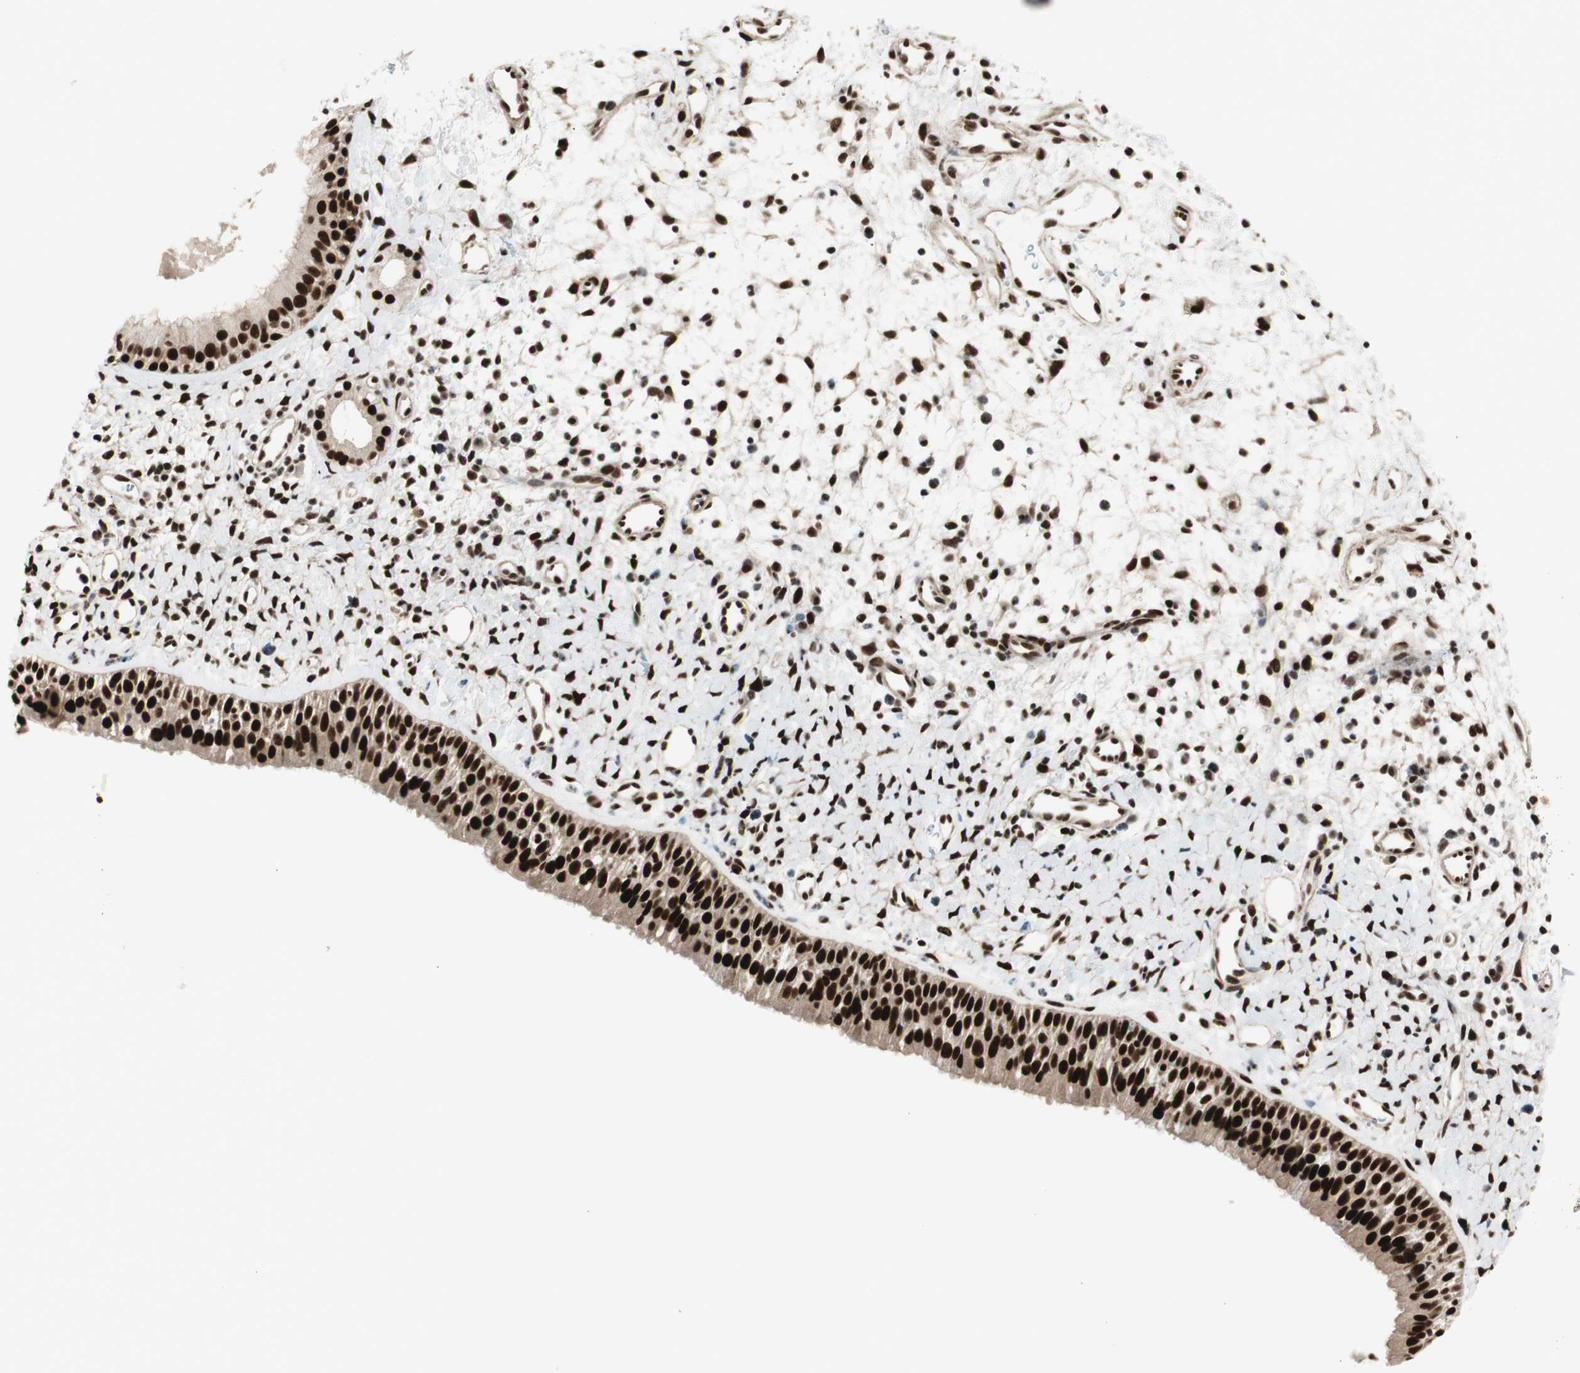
{"staining": {"intensity": "strong", "quantity": ">75%", "location": "nuclear"}, "tissue": "nasopharynx", "cell_type": "Respiratory epithelial cells", "image_type": "normal", "snomed": [{"axis": "morphology", "description": "Normal tissue, NOS"}, {"axis": "topography", "description": "Nasopharynx"}], "caption": "Strong nuclear expression is appreciated in about >75% of respiratory epithelial cells in normal nasopharynx. Nuclei are stained in blue.", "gene": "HEXIM1", "patient": {"sex": "male", "age": 22}}